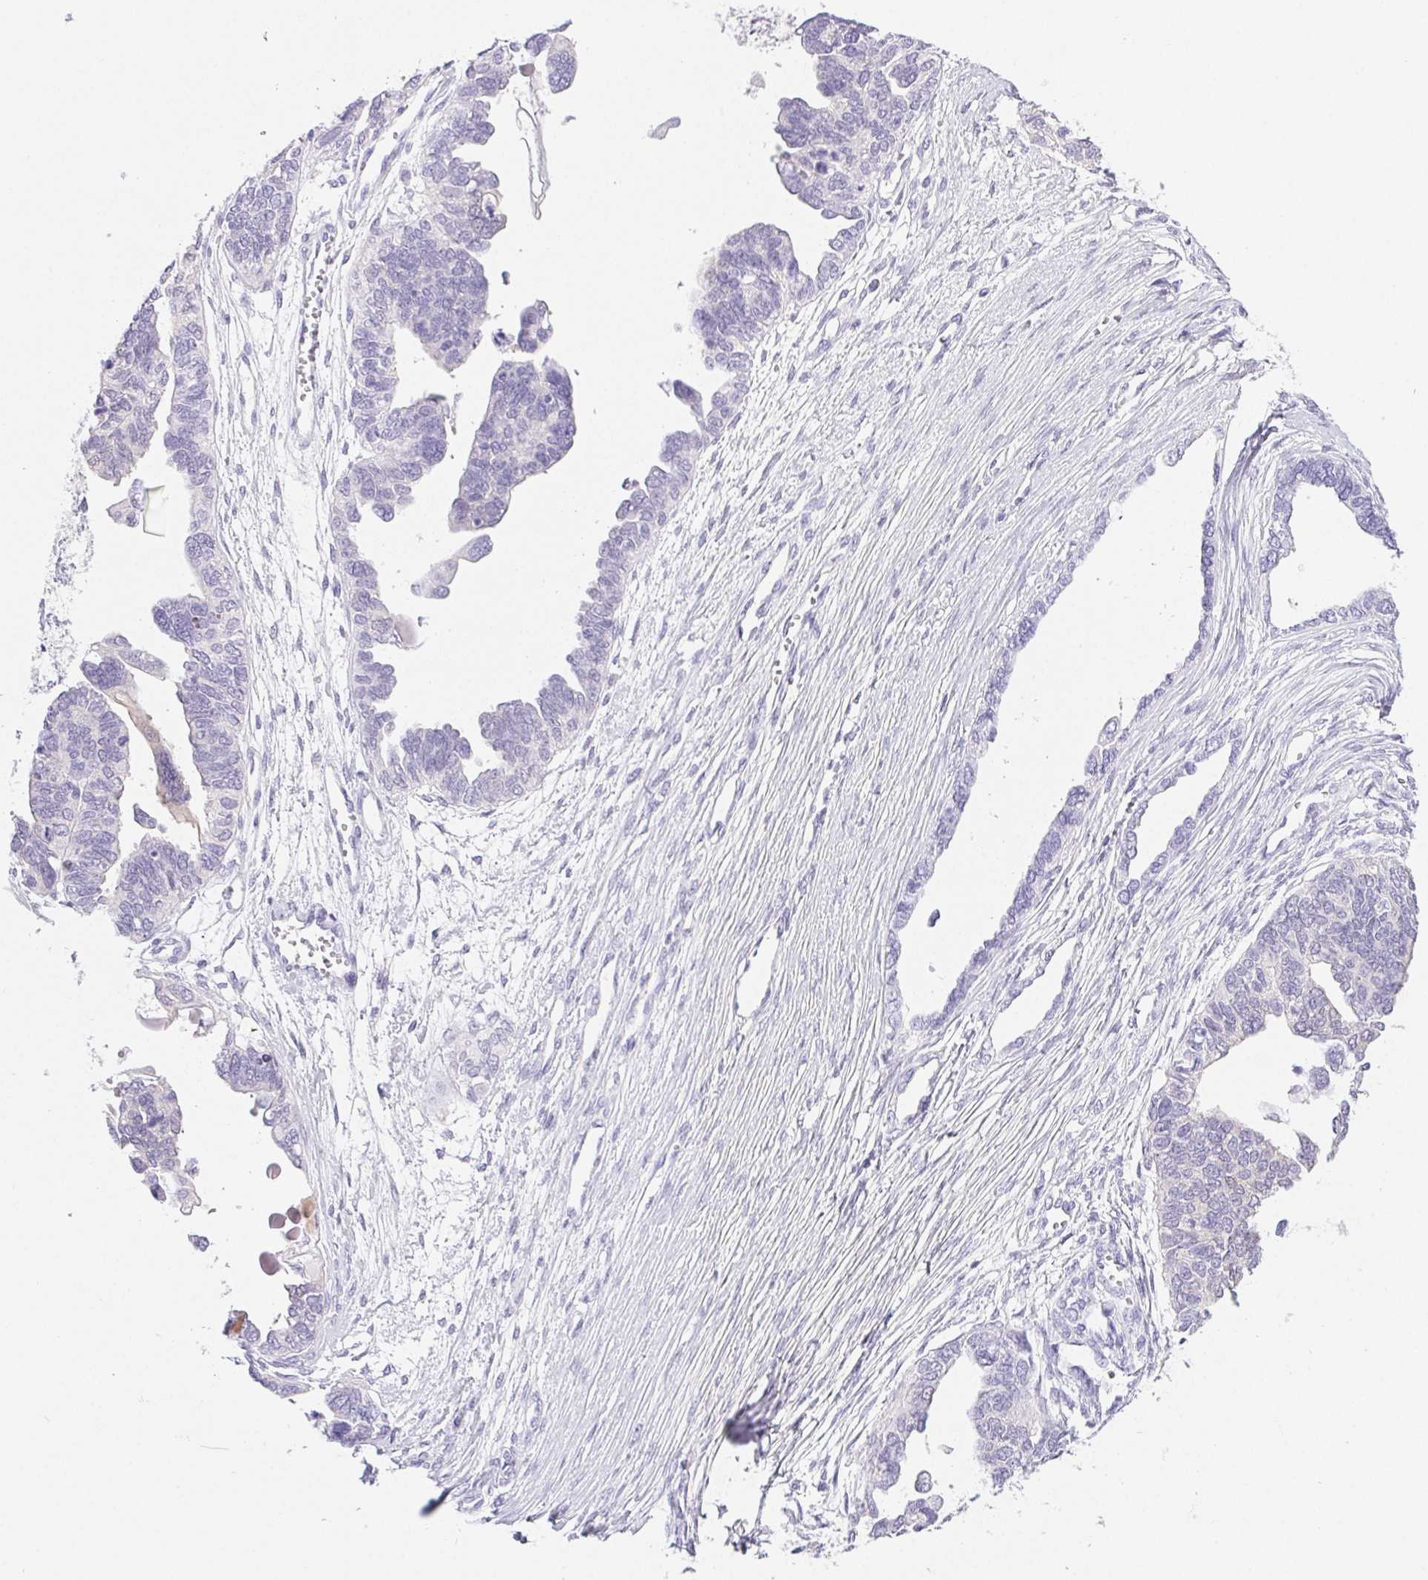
{"staining": {"intensity": "negative", "quantity": "none", "location": "none"}, "tissue": "ovarian cancer", "cell_type": "Tumor cells", "image_type": "cancer", "snomed": [{"axis": "morphology", "description": "Cystadenocarcinoma, serous, NOS"}, {"axis": "topography", "description": "Ovary"}], "caption": "Histopathology image shows no protein staining in tumor cells of ovarian serous cystadenocarcinoma tissue.", "gene": "PNLIP", "patient": {"sex": "female", "age": 51}}